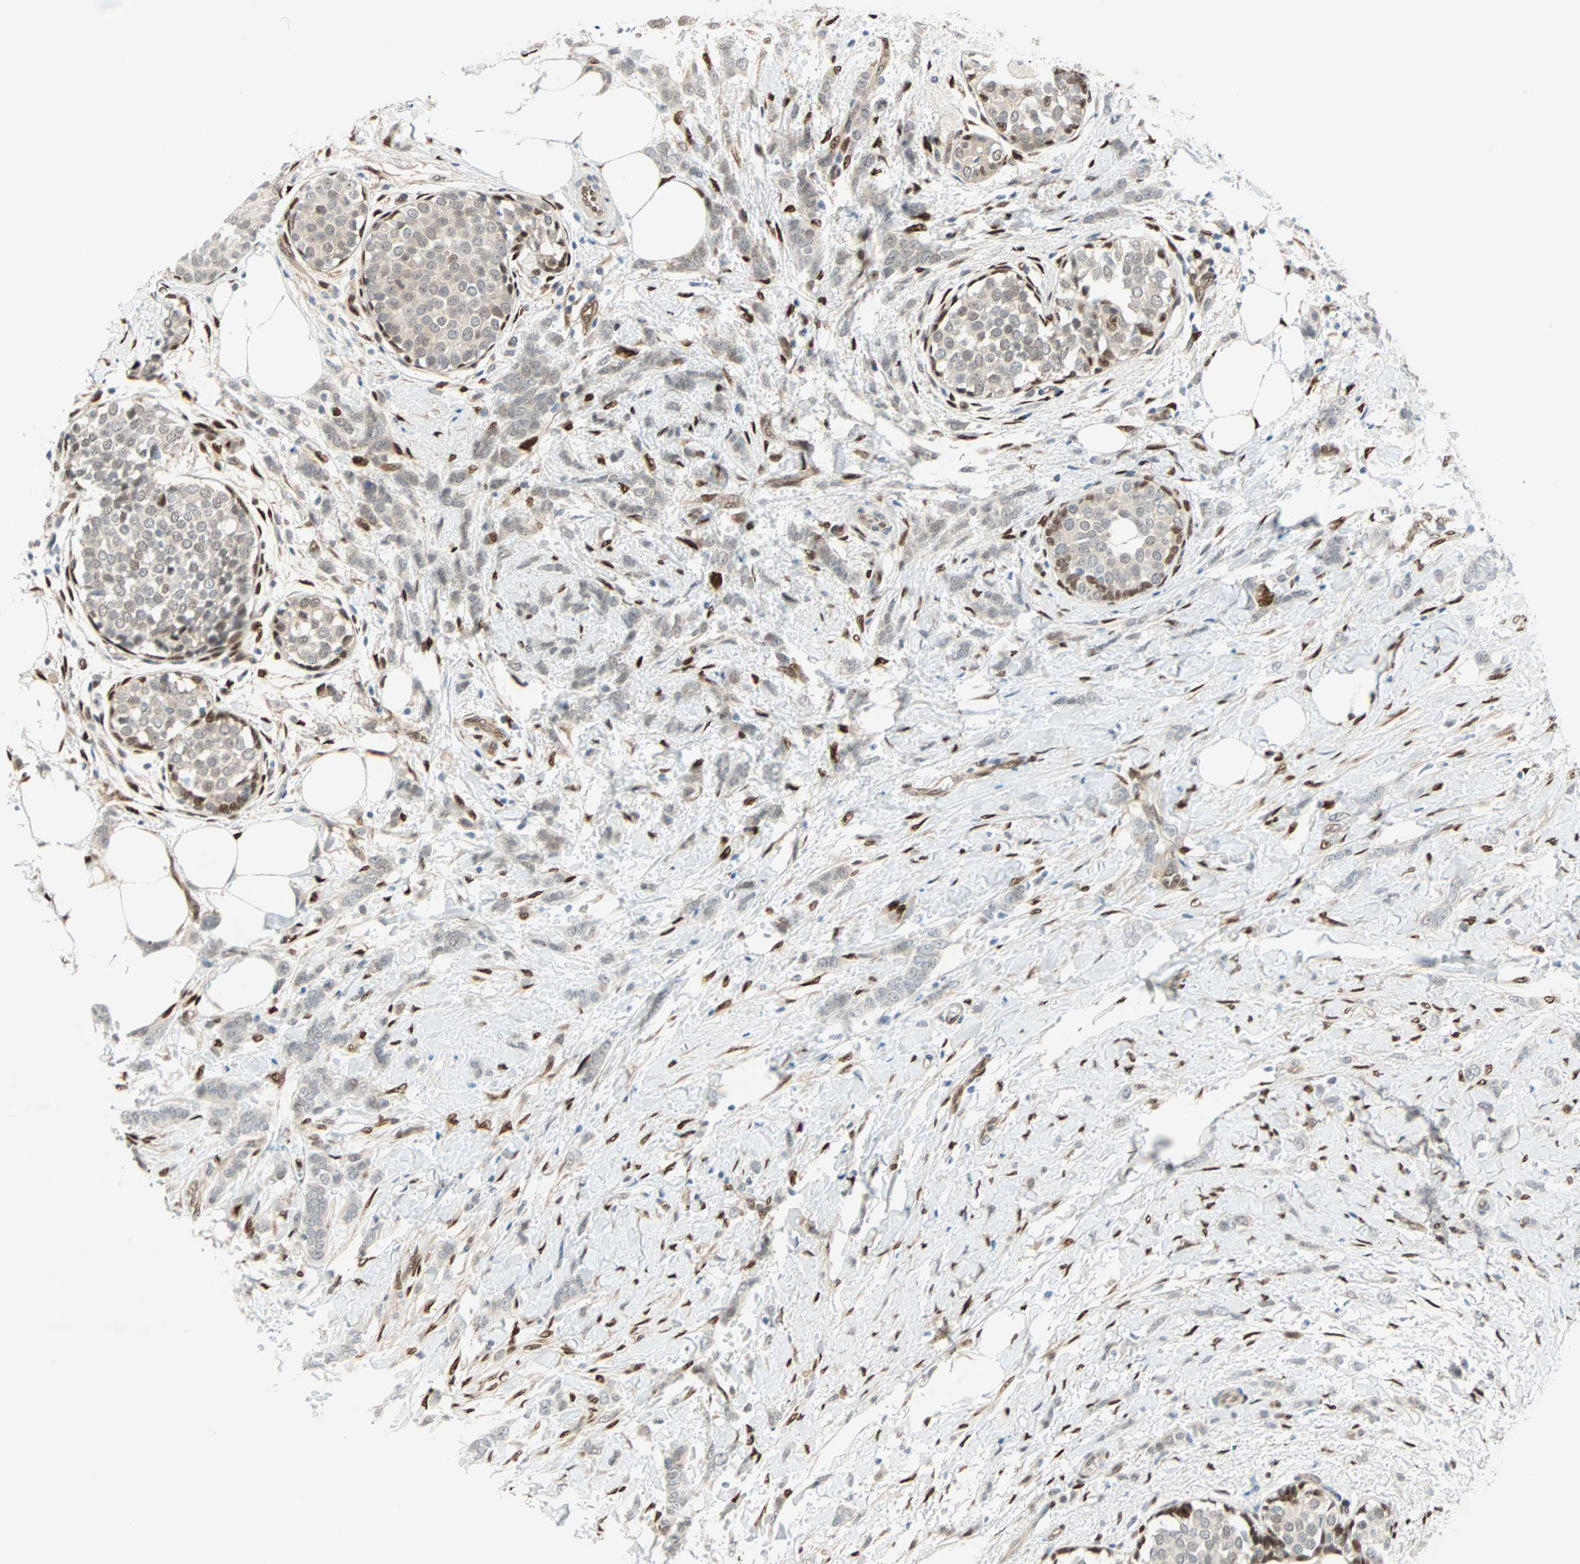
{"staining": {"intensity": "weak", "quantity": "<25%", "location": "cytoplasmic/membranous,nuclear"}, "tissue": "breast cancer", "cell_type": "Tumor cells", "image_type": "cancer", "snomed": [{"axis": "morphology", "description": "Lobular carcinoma, in situ"}, {"axis": "morphology", "description": "Lobular carcinoma"}, {"axis": "topography", "description": "Breast"}], "caption": "This micrograph is of breast cancer (lobular carcinoma) stained with immunohistochemistry to label a protein in brown with the nuclei are counter-stained blue. There is no expression in tumor cells.", "gene": "WWTR1", "patient": {"sex": "female", "age": 41}}